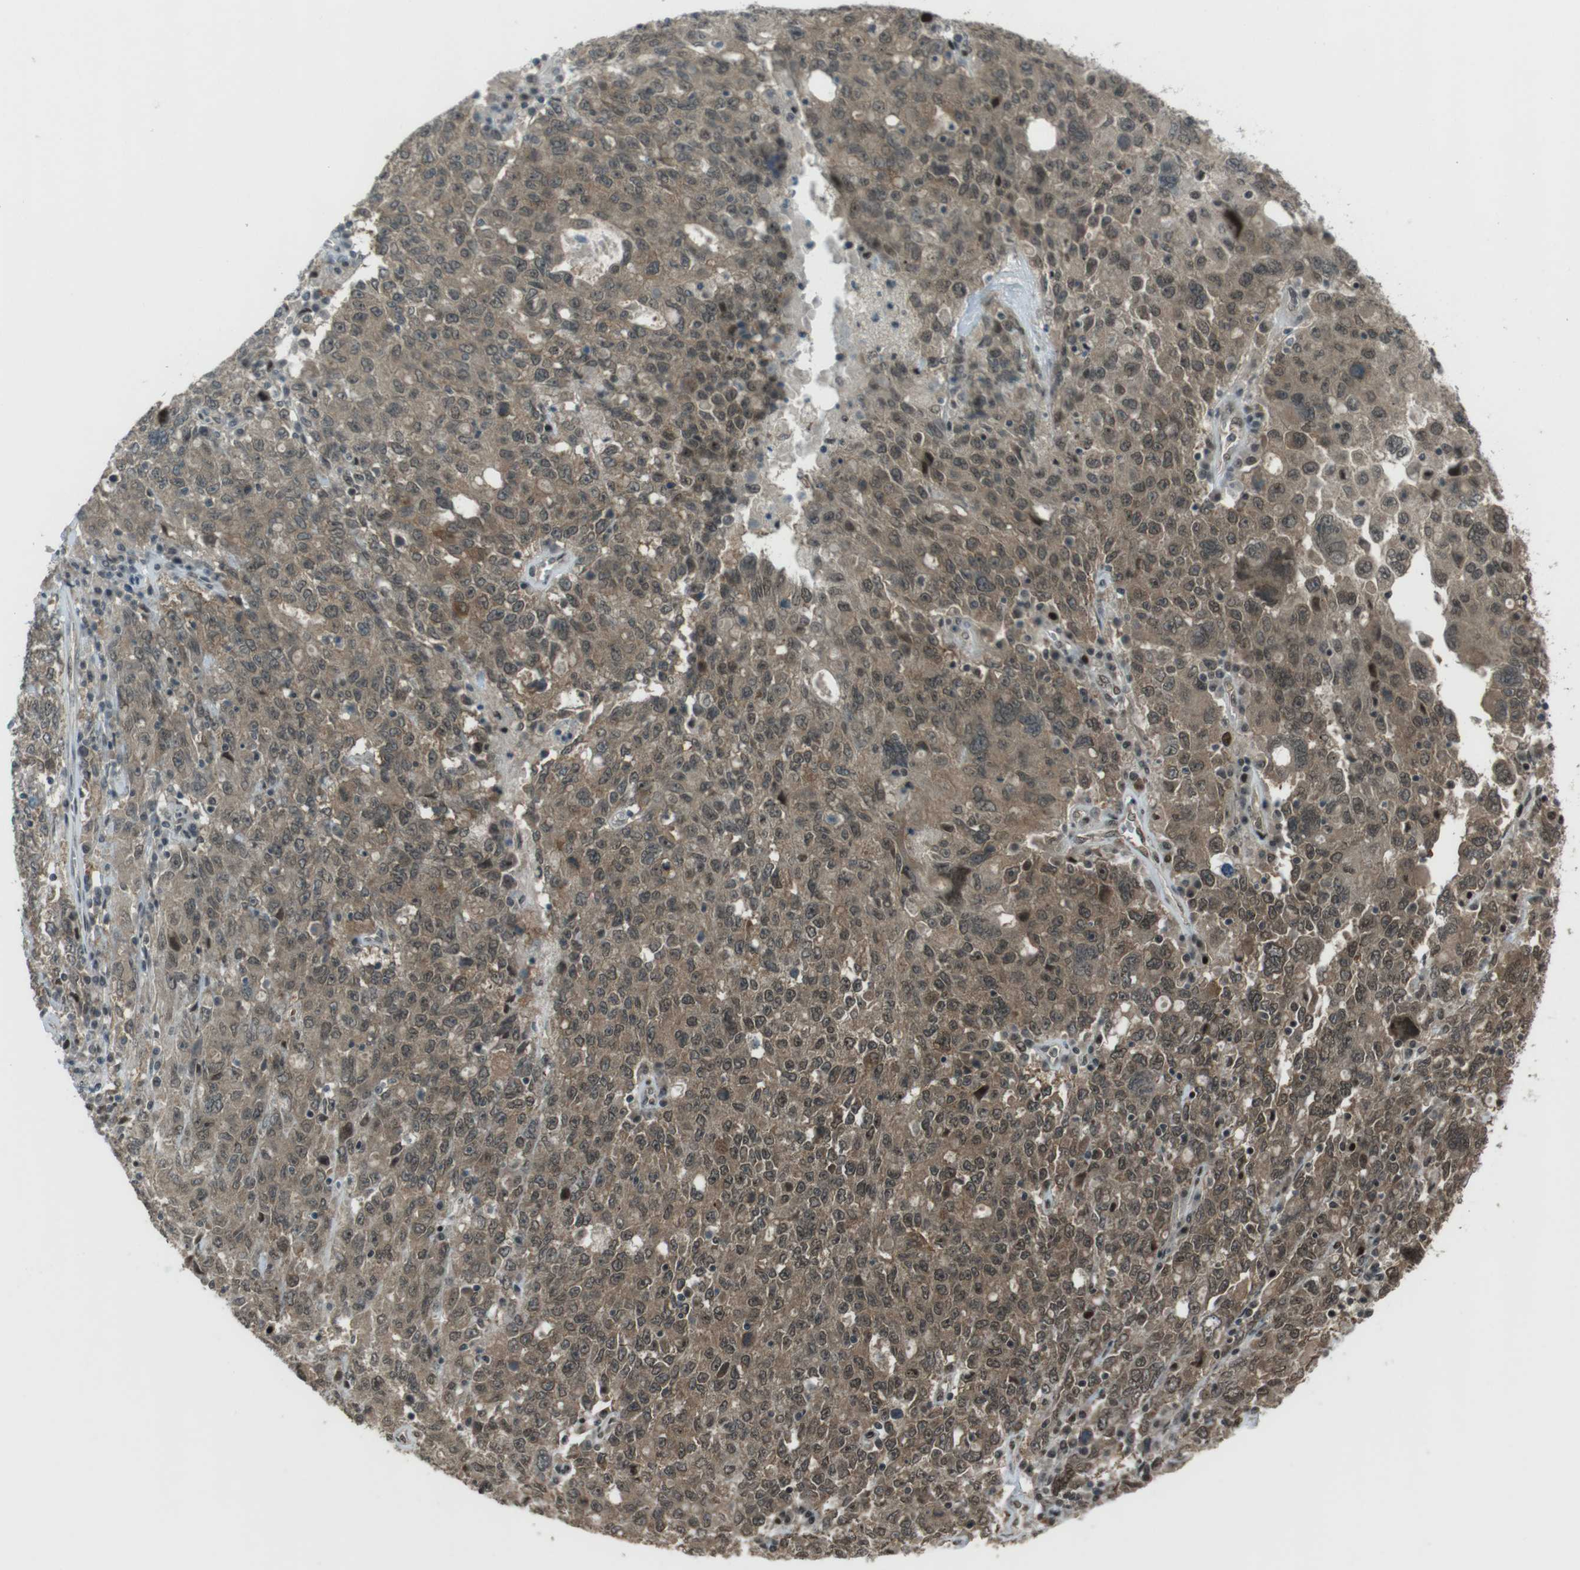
{"staining": {"intensity": "moderate", "quantity": ">75%", "location": "cytoplasmic/membranous,nuclear"}, "tissue": "ovarian cancer", "cell_type": "Tumor cells", "image_type": "cancer", "snomed": [{"axis": "morphology", "description": "Carcinoma, endometroid"}, {"axis": "topography", "description": "Ovary"}], "caption": "Human ovarian endometroid carcinoma stained with a protein marker demonstrates moderate staining in tumor cells.", "gene": "SLITRK5", "patient": {"sex": "female", "age": 62}}